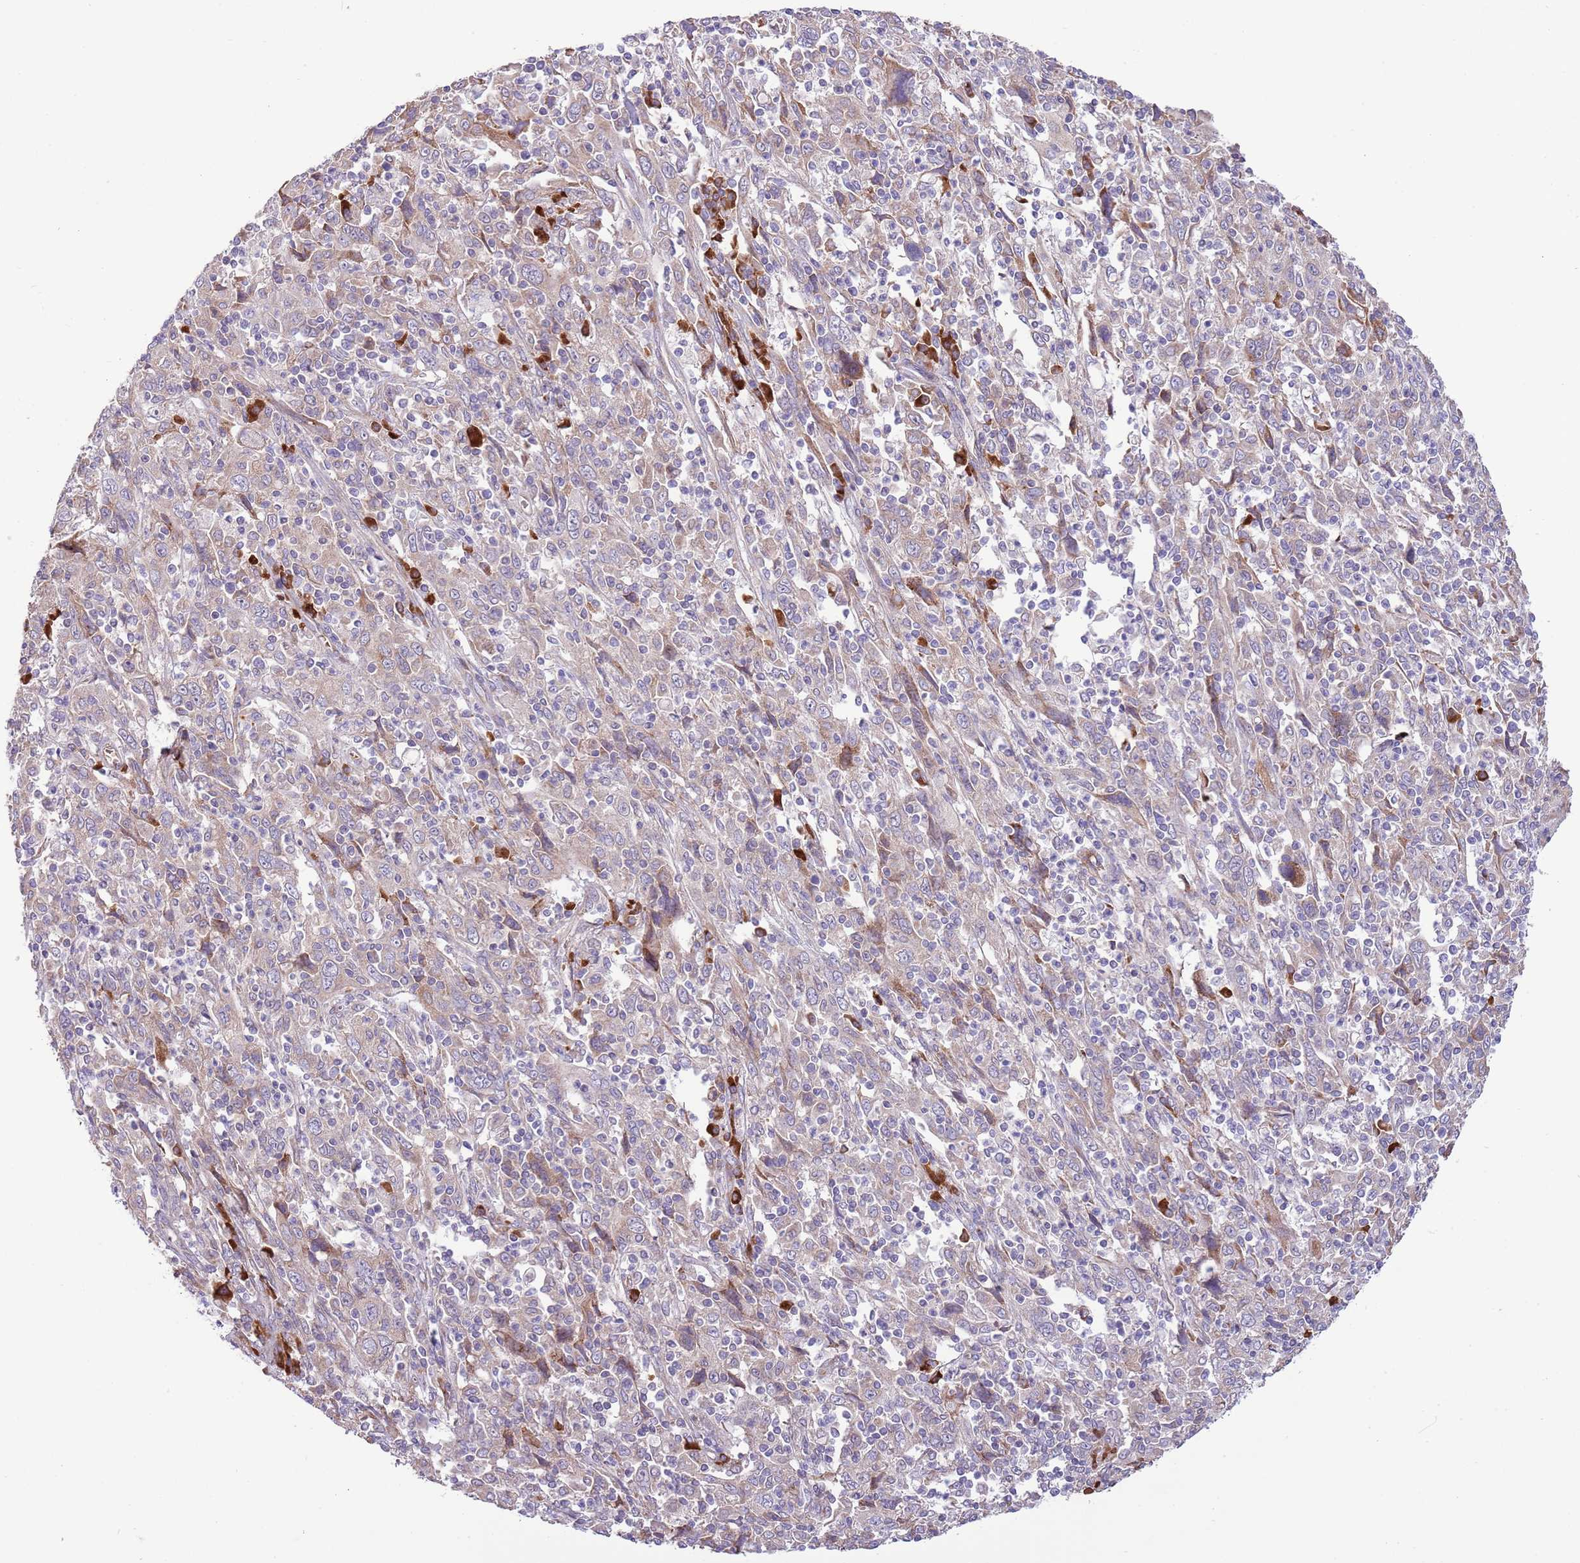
{"staining": {"intensity": "weak", "quantity": "25%-75%", "location": "cytoplasmic/membranous"}, "tissue": "cervical cancer", "cell_type": "Tumor cells", "image_type": "cancer", "snomed": [{"axis": "morphology", "description": "Squamous cell carcinoma, NOS"}, {"axis": "topography", "description": "Cervix"}], "caption": "Brown immunohistochemical staining in human cervical cancer (squamous cell carcinoma) reveals weak cytoplasmic/membranous expression in approximately 25%-75% of tumor cells.", "gene": "DAND5", "patient": {"sex": "female", "age": 46}}